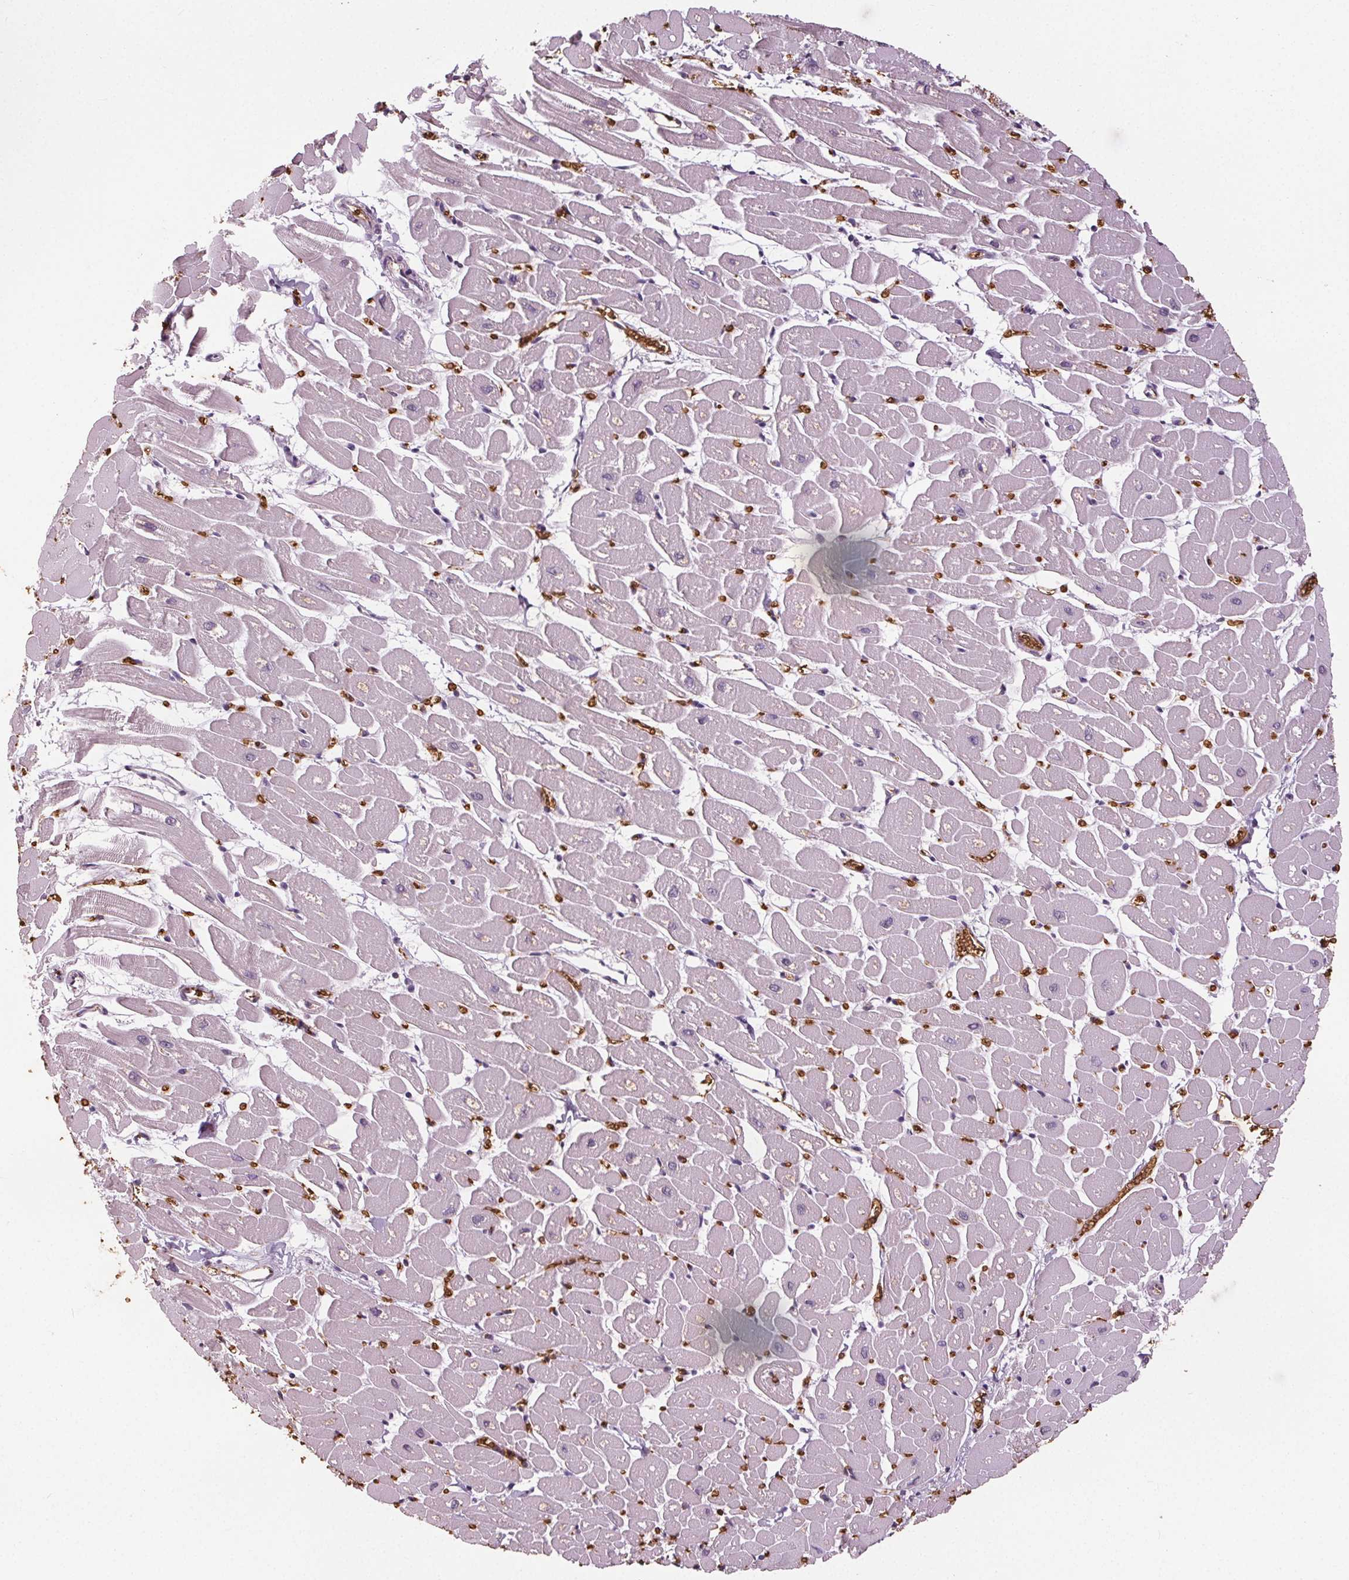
{"staining": {"intensity": "negative", "quantity": "none", "location": "none"}, "tissue": "heart muscle", "cell_type": "Cardiomyocytes", "image_type": "normal", "snomed": [{"axis": "morphology", "description": "Normal tissue, NOS"}, {"axis": "topography", "description": "Heart"}], "caption": "Immunohistochemistry (IHC) image of unremarkable heart muscle: human heart muscle stained with DAB demonstrates no significant protein staining in cardiomyocytes. Nuclei are stained in blue.", "gene": "SLC4A1", "patient": {"sex": "male", "age": 57}}